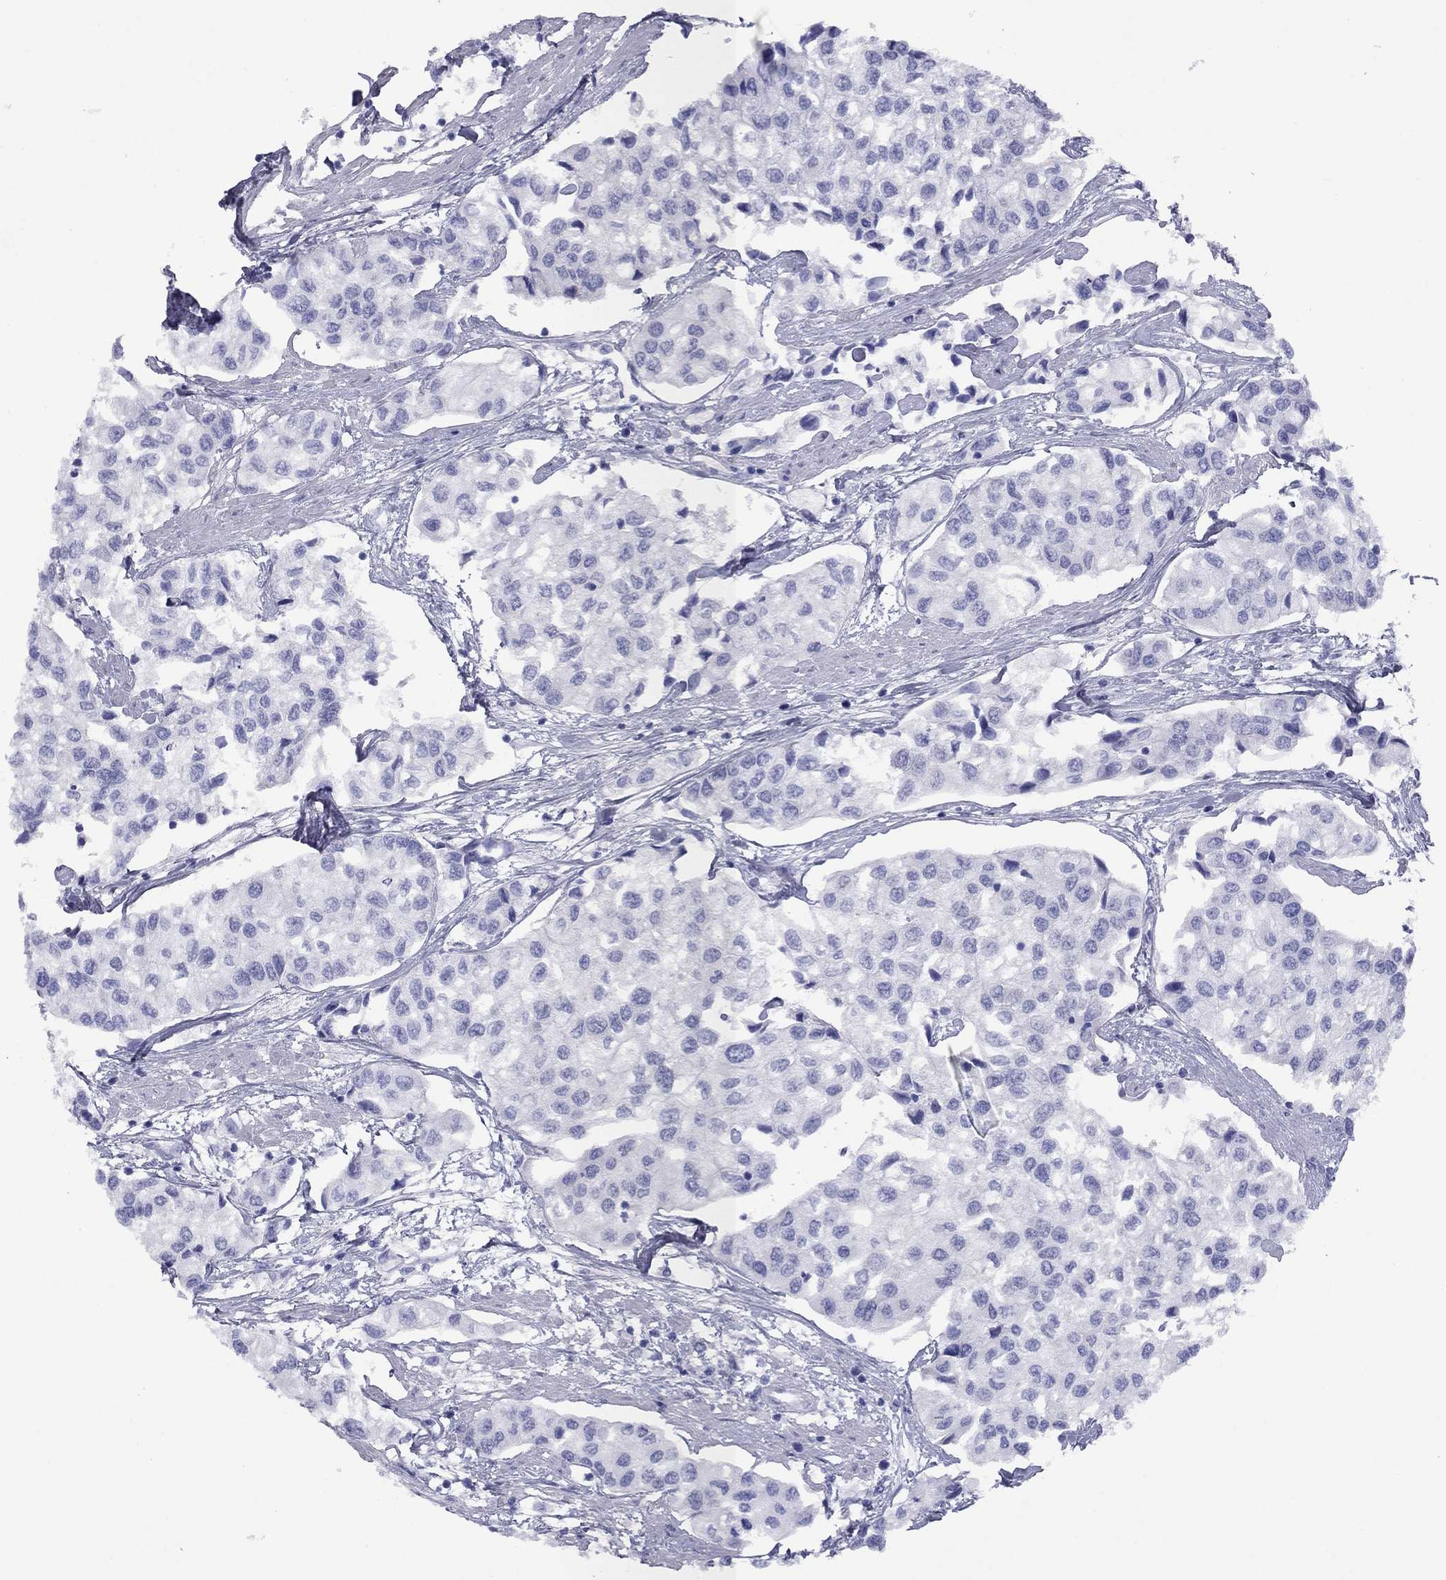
{"staining": {"intensity": "negative", "quantity": "none", "location": "none"}, "tissue": "urothelial cancer", "cell_type": "Tumor cells", "image_type": "cancer", "snomed": [{"axis": "morphology", "description": "Urothelial carcinoma, High grade"}, {"axis": "topography", "description": "Urinary bladder"}], "caption": "This is an IHC photomicrograph of human urothelial cancer. There is no expression in tumor cells.", "gene": "HAO1", "patient": {"sex": "male", "age": 73}}